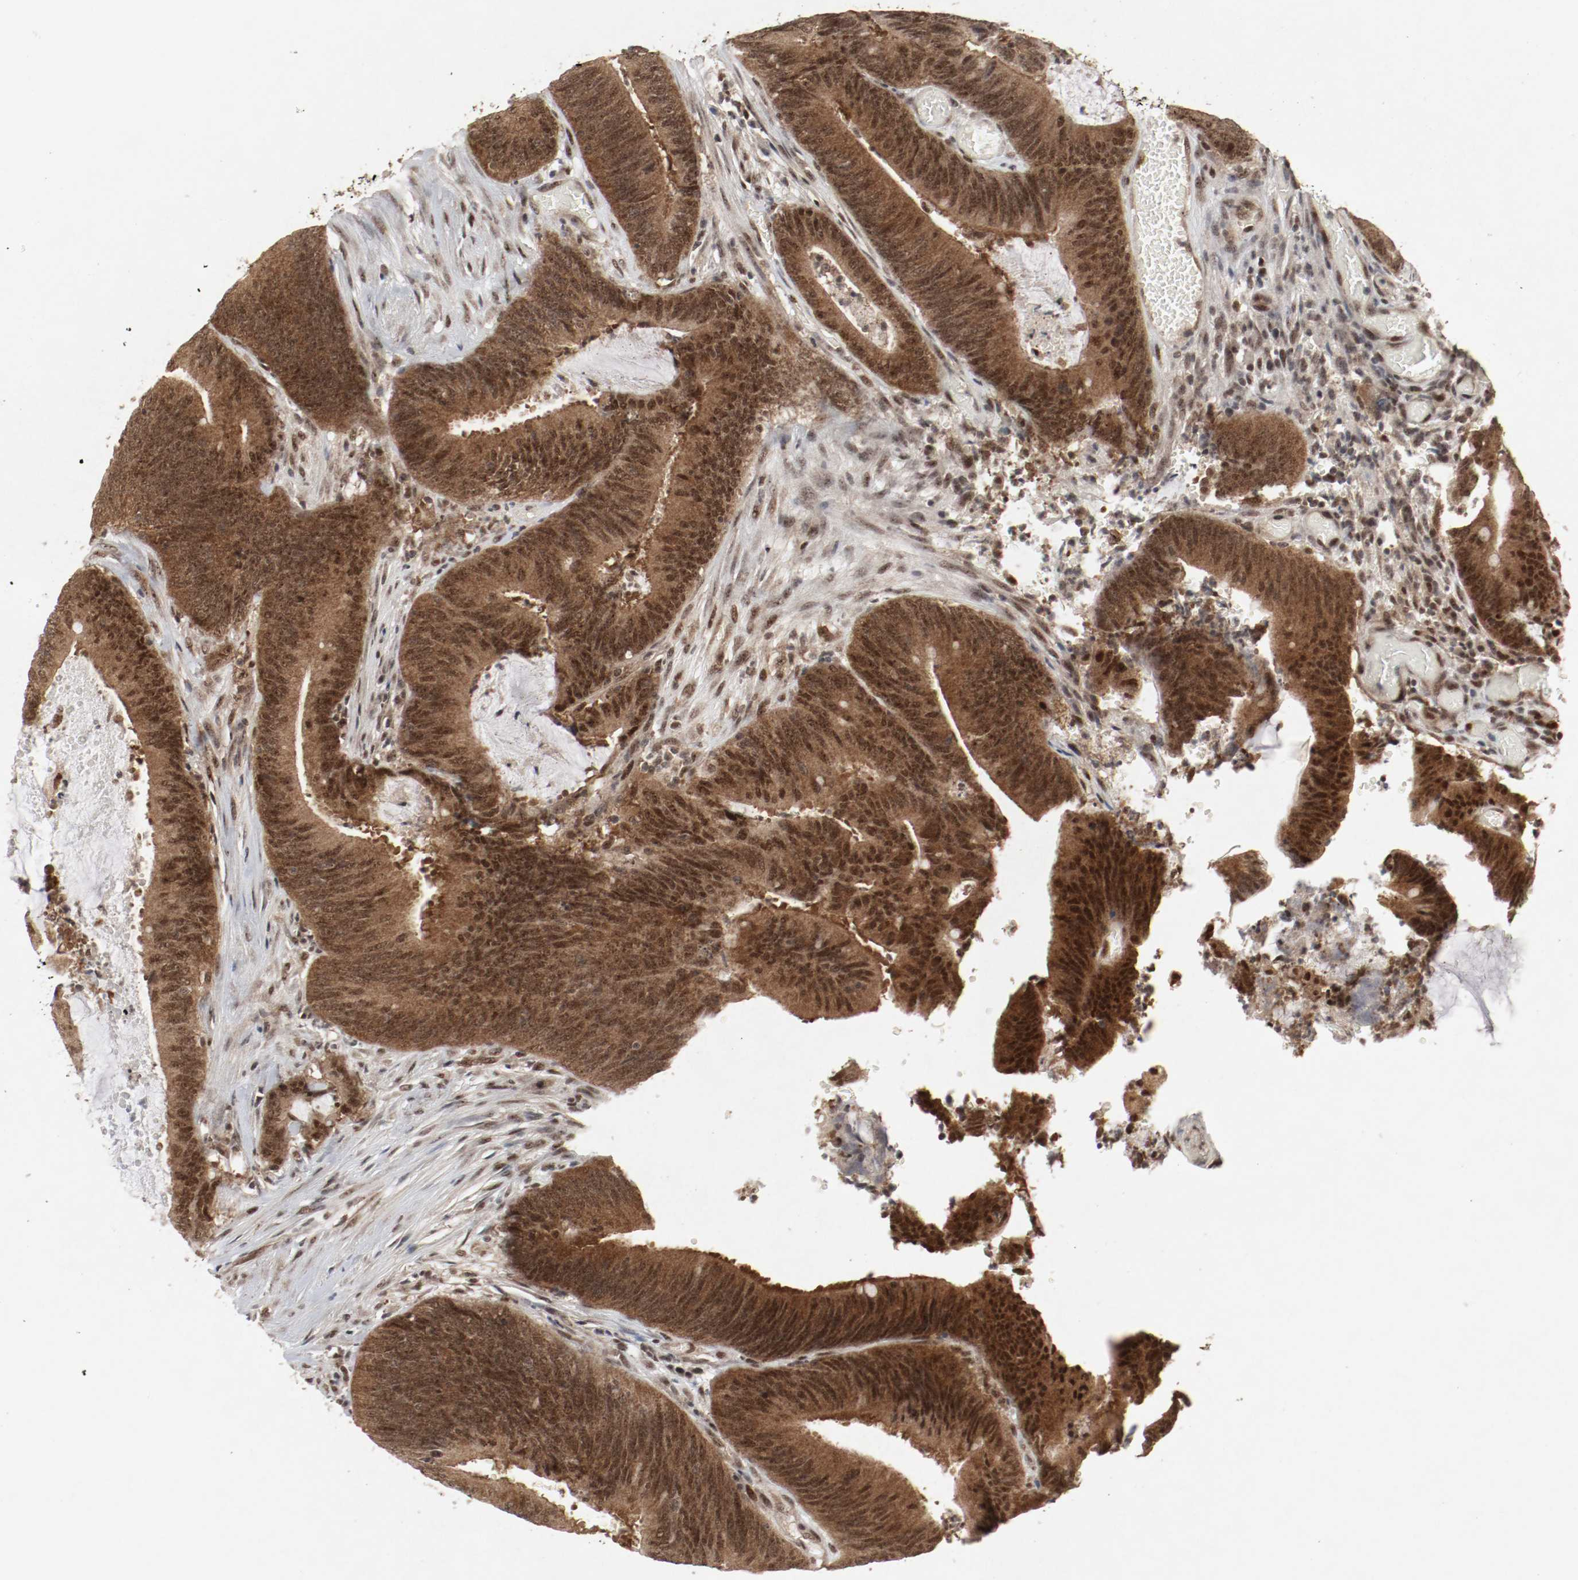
{"staining": {"intensity": "moderate", "quantity": ">75%", "location": "cytoplasmic/membranous,nuclear"}, "tissue": "colorectal cancer", "cell_type": "Tumor cells", "image_type": "cancer", "snomed": [{"axis": "morphology", "description": "Adenocarcinoma, NOS"}, {"axis": "topography", "description": "Rectum"}], "caption": "Immunohistochemistry (IHC) of human colorectal cancer demonstrates medium levels of moderate cytoplasmic/membranous and nuclear positivity in approximately >75% of tumor cells.", "gene": "CSNK2B", "patient": {"sex": "female", "age": 66}}